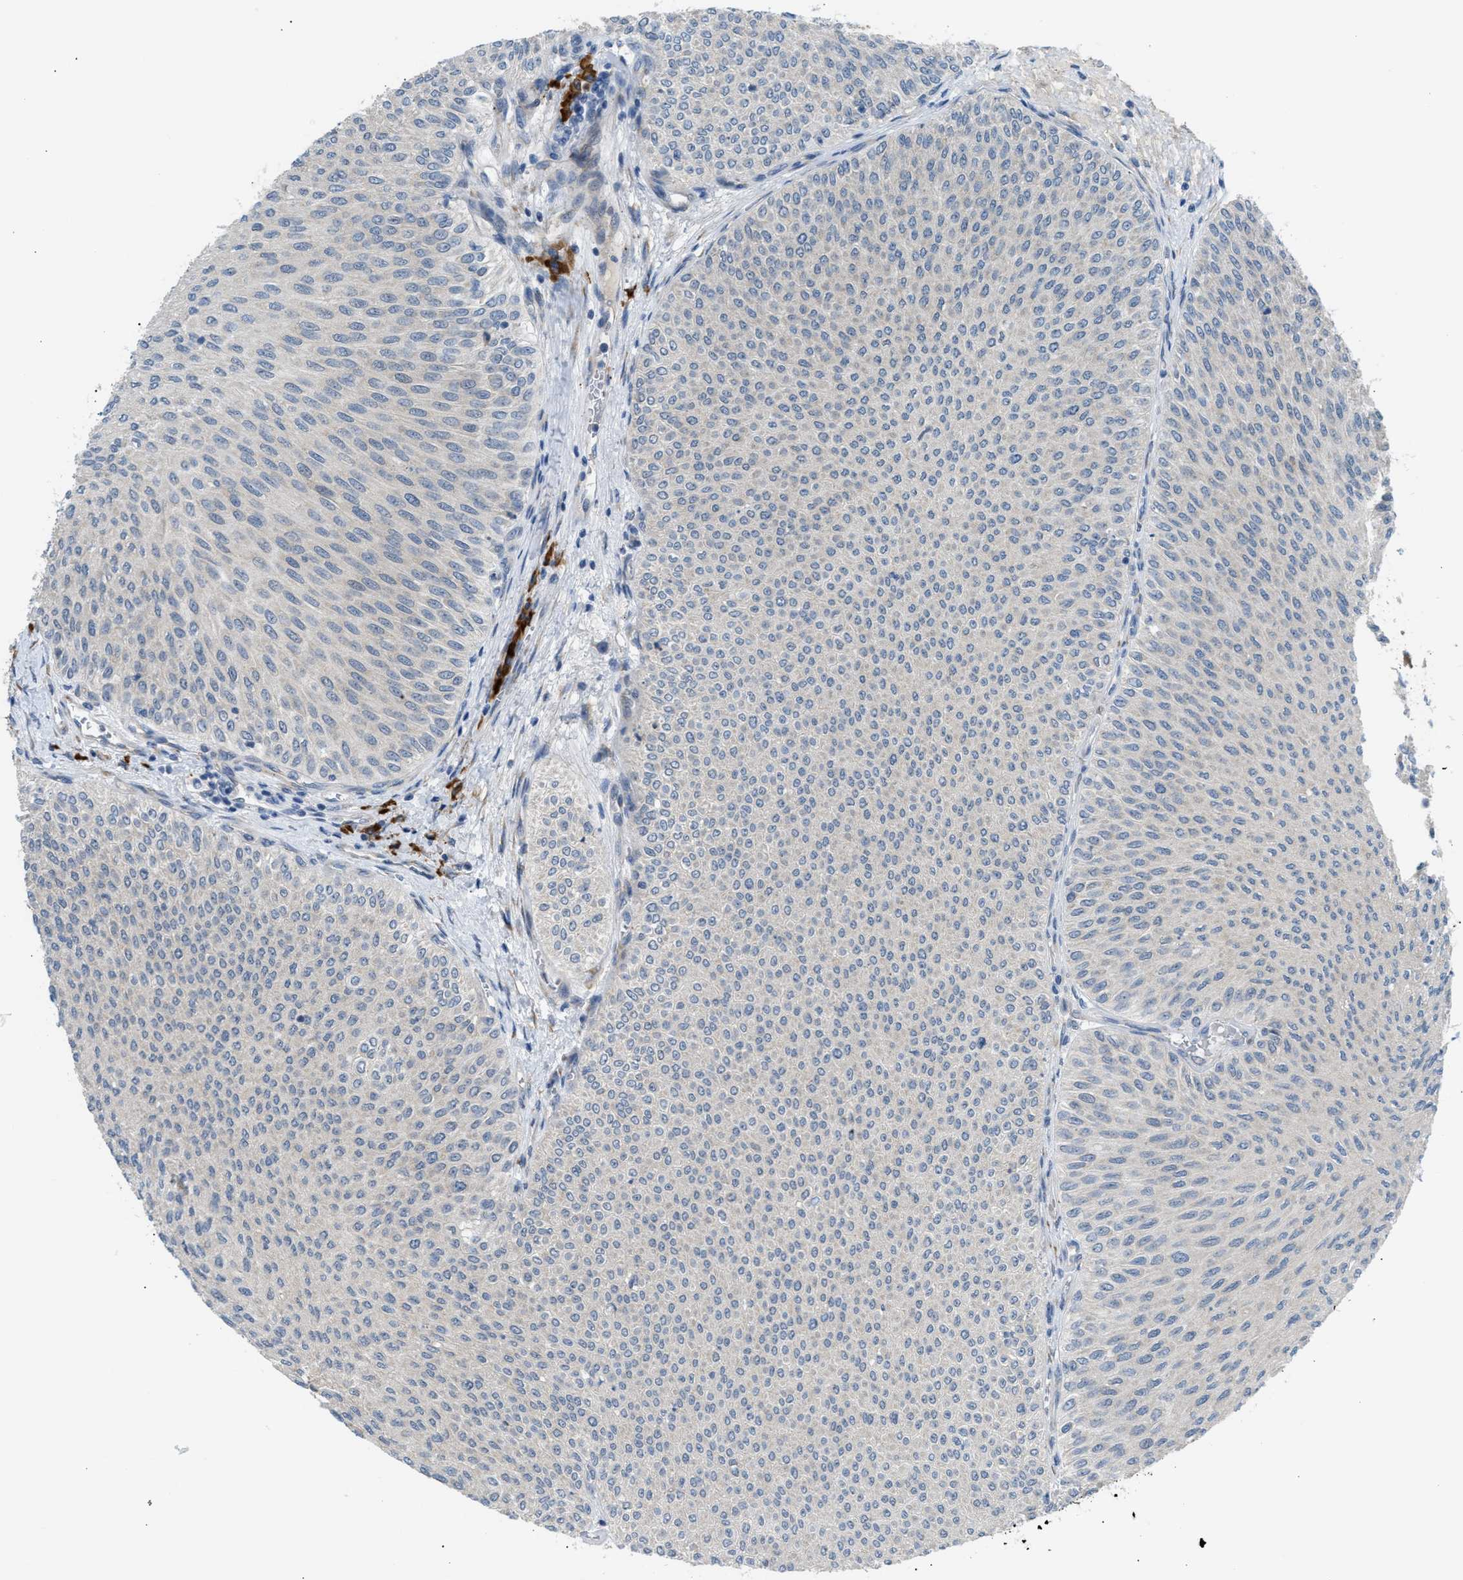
{"staining": {"intensity": "negative", "quantity": "none", "location": "none"}, "tissue": "urothelial cancer", "cell_type": "Tumor cells", "image_type": "cancer", "snomed": [{"axis": "morphology", "description": "Urothelial carcinoma, Low grade"}, {"axis": "topography", "description": "Urinary bladder"}], "caption": "This is an immunohistochemistry image of urothelial cancer. There is no positivity in tumor cells.", "gene": "KCNC2", "patient": {"sex": "male", "age": 78}}